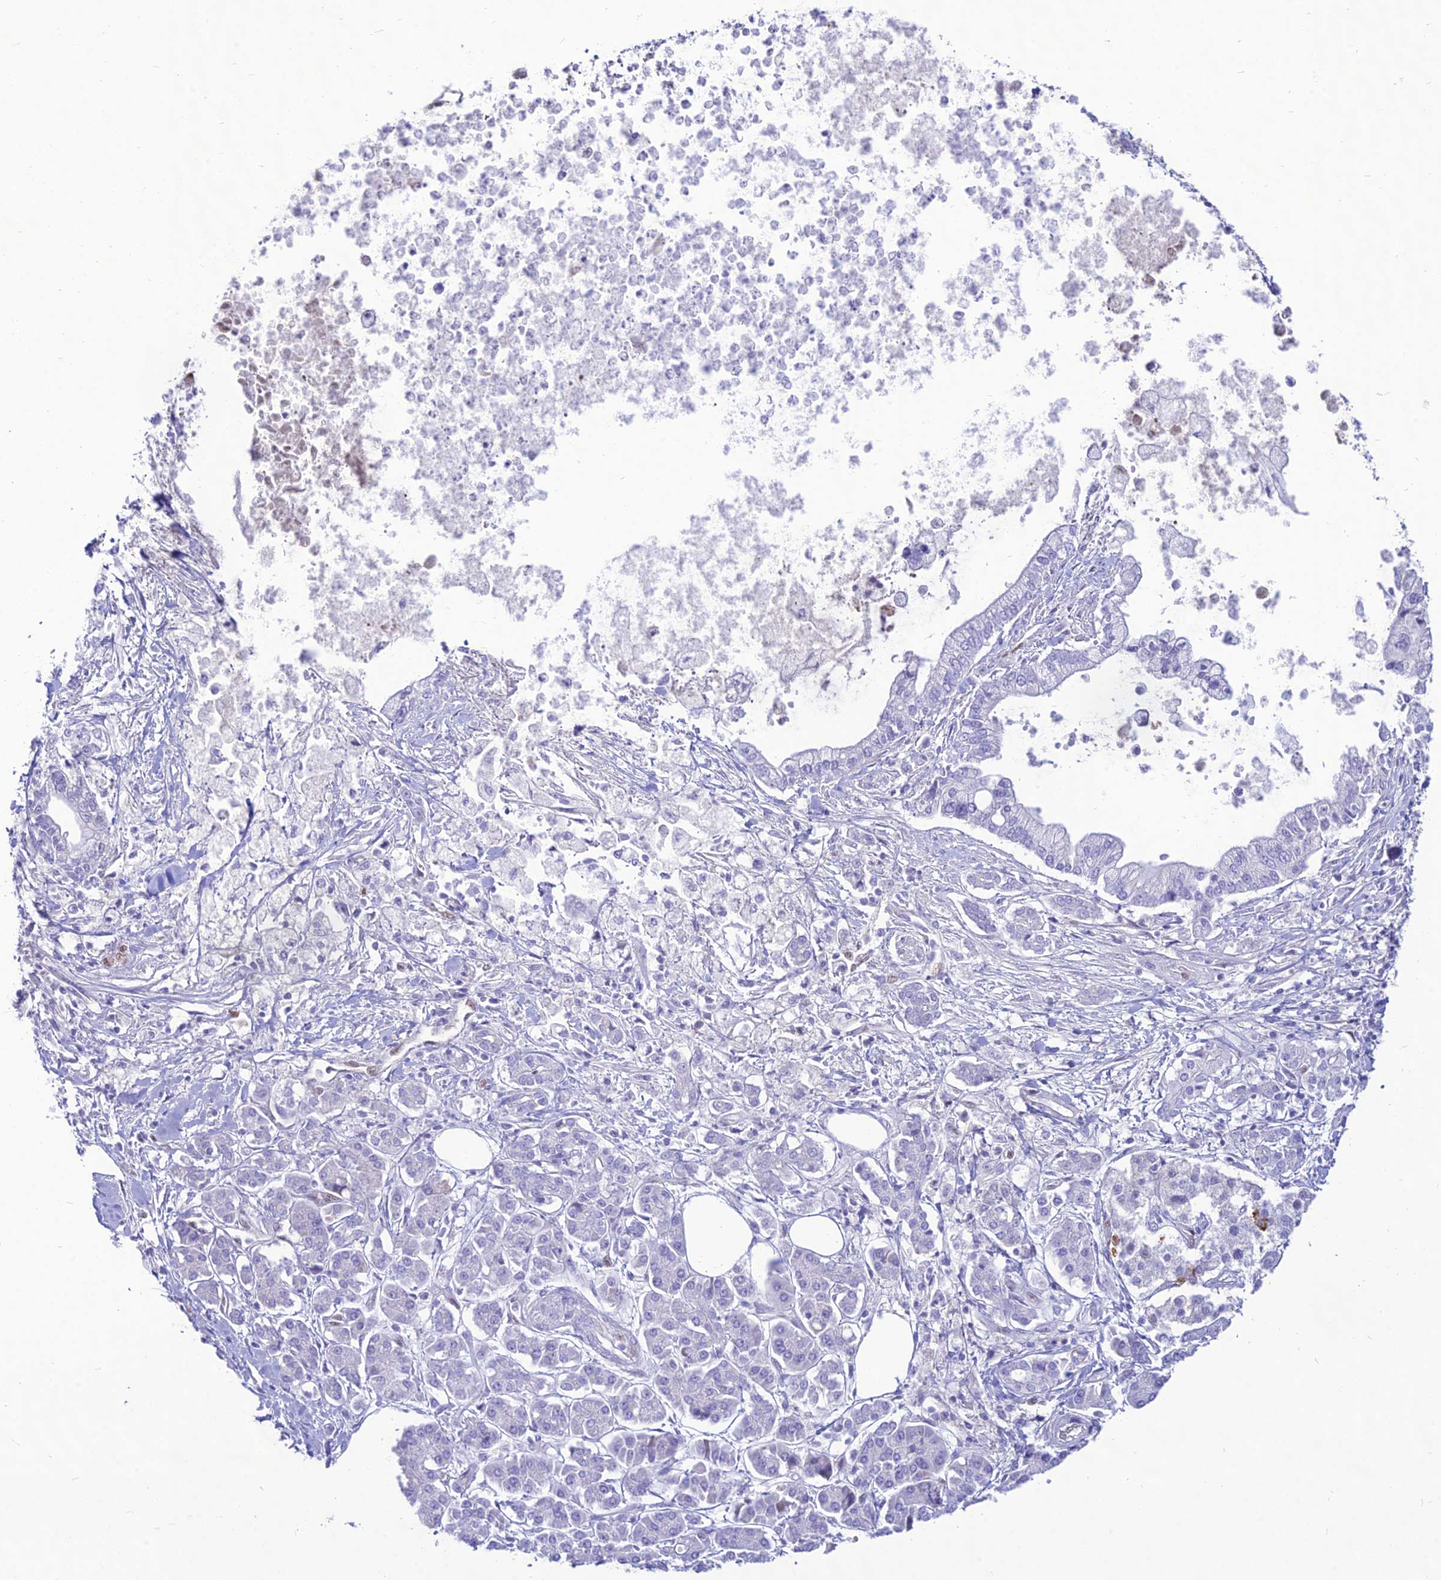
{"staining": {"intensity": "negative", "quantity": "none", "location": "none"}, "tissue": "pancreatic cancer", "cell_type": "Tumor cells", "image_type": "cancer", "snomed": [{"axis": "morphology", "description": "Adenocarcinoma, NOS"}, {"axis": "topography", "description": "Pancreas"}], "caption": "The histopathology image displays no significant expression in tumor cells of pancreatic adenocarcinoma.", "gene": "NOVA2", "patient": {"sex": "male", "age": 69}}